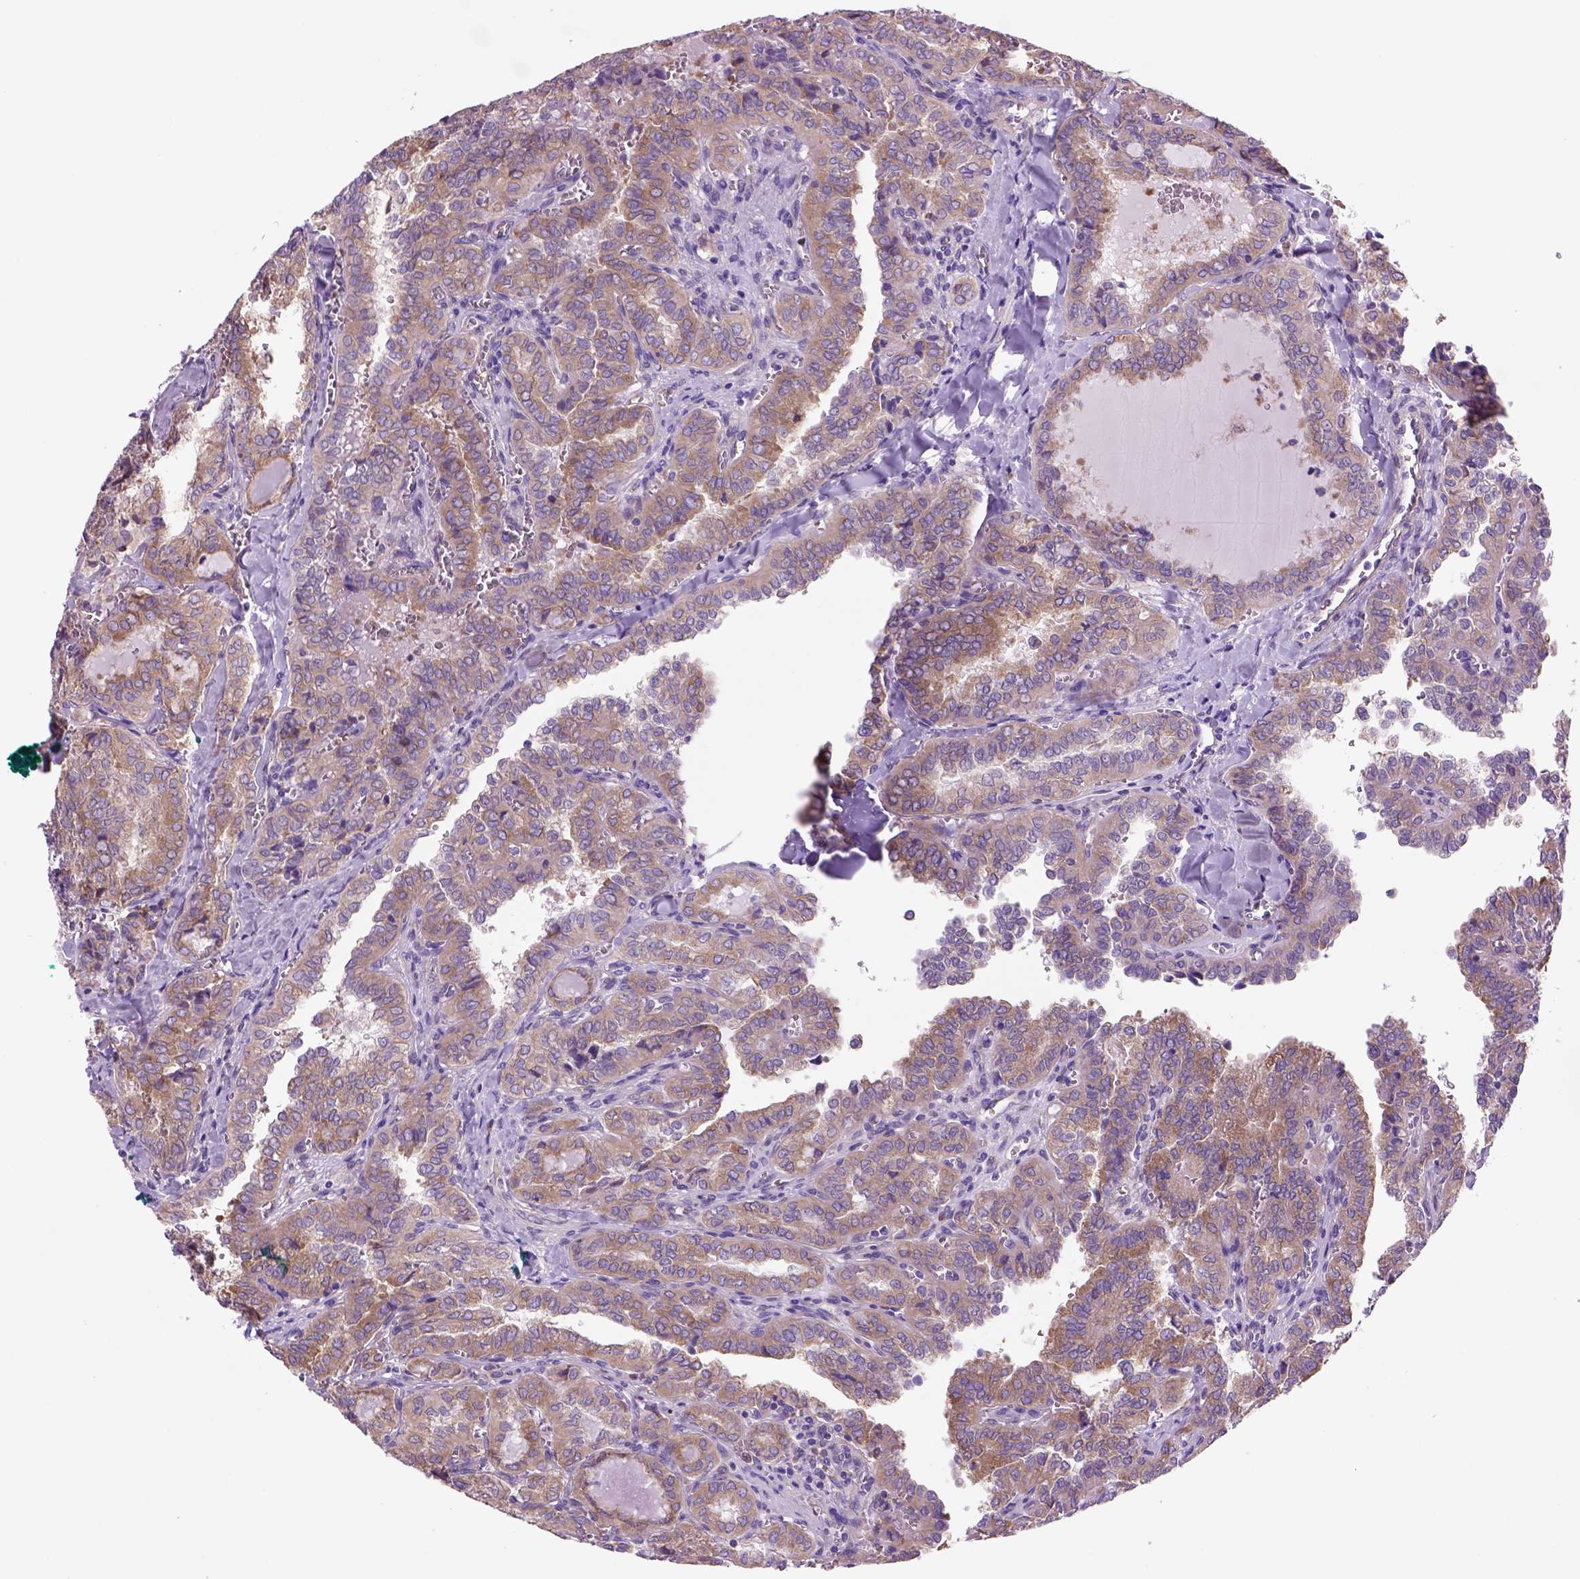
{"staining": {"intensity": "moderate", "quantity": "<25%", "location": "cytoplasmic/membranous"}, "tissue": "thyroid cancer", "cell_type": "Tumor cells", "image_type": "cancer", "snomed": [{"axis": "morphology", "description": "Papillary adenocarcinoma, NOS"}, {"axis": "topography", "description": "Thyroid gland"}], "caption": "Immunohistochemistry (IHC) (DAB) staining of human thyroid cancer (papillary adenocarcinoma) reveals moderate cytoplasmic/membranous protein staining in about <25% of tumor cells.", "gene": "PIAS3", "patient": {"sex": "female", "age": 41}}